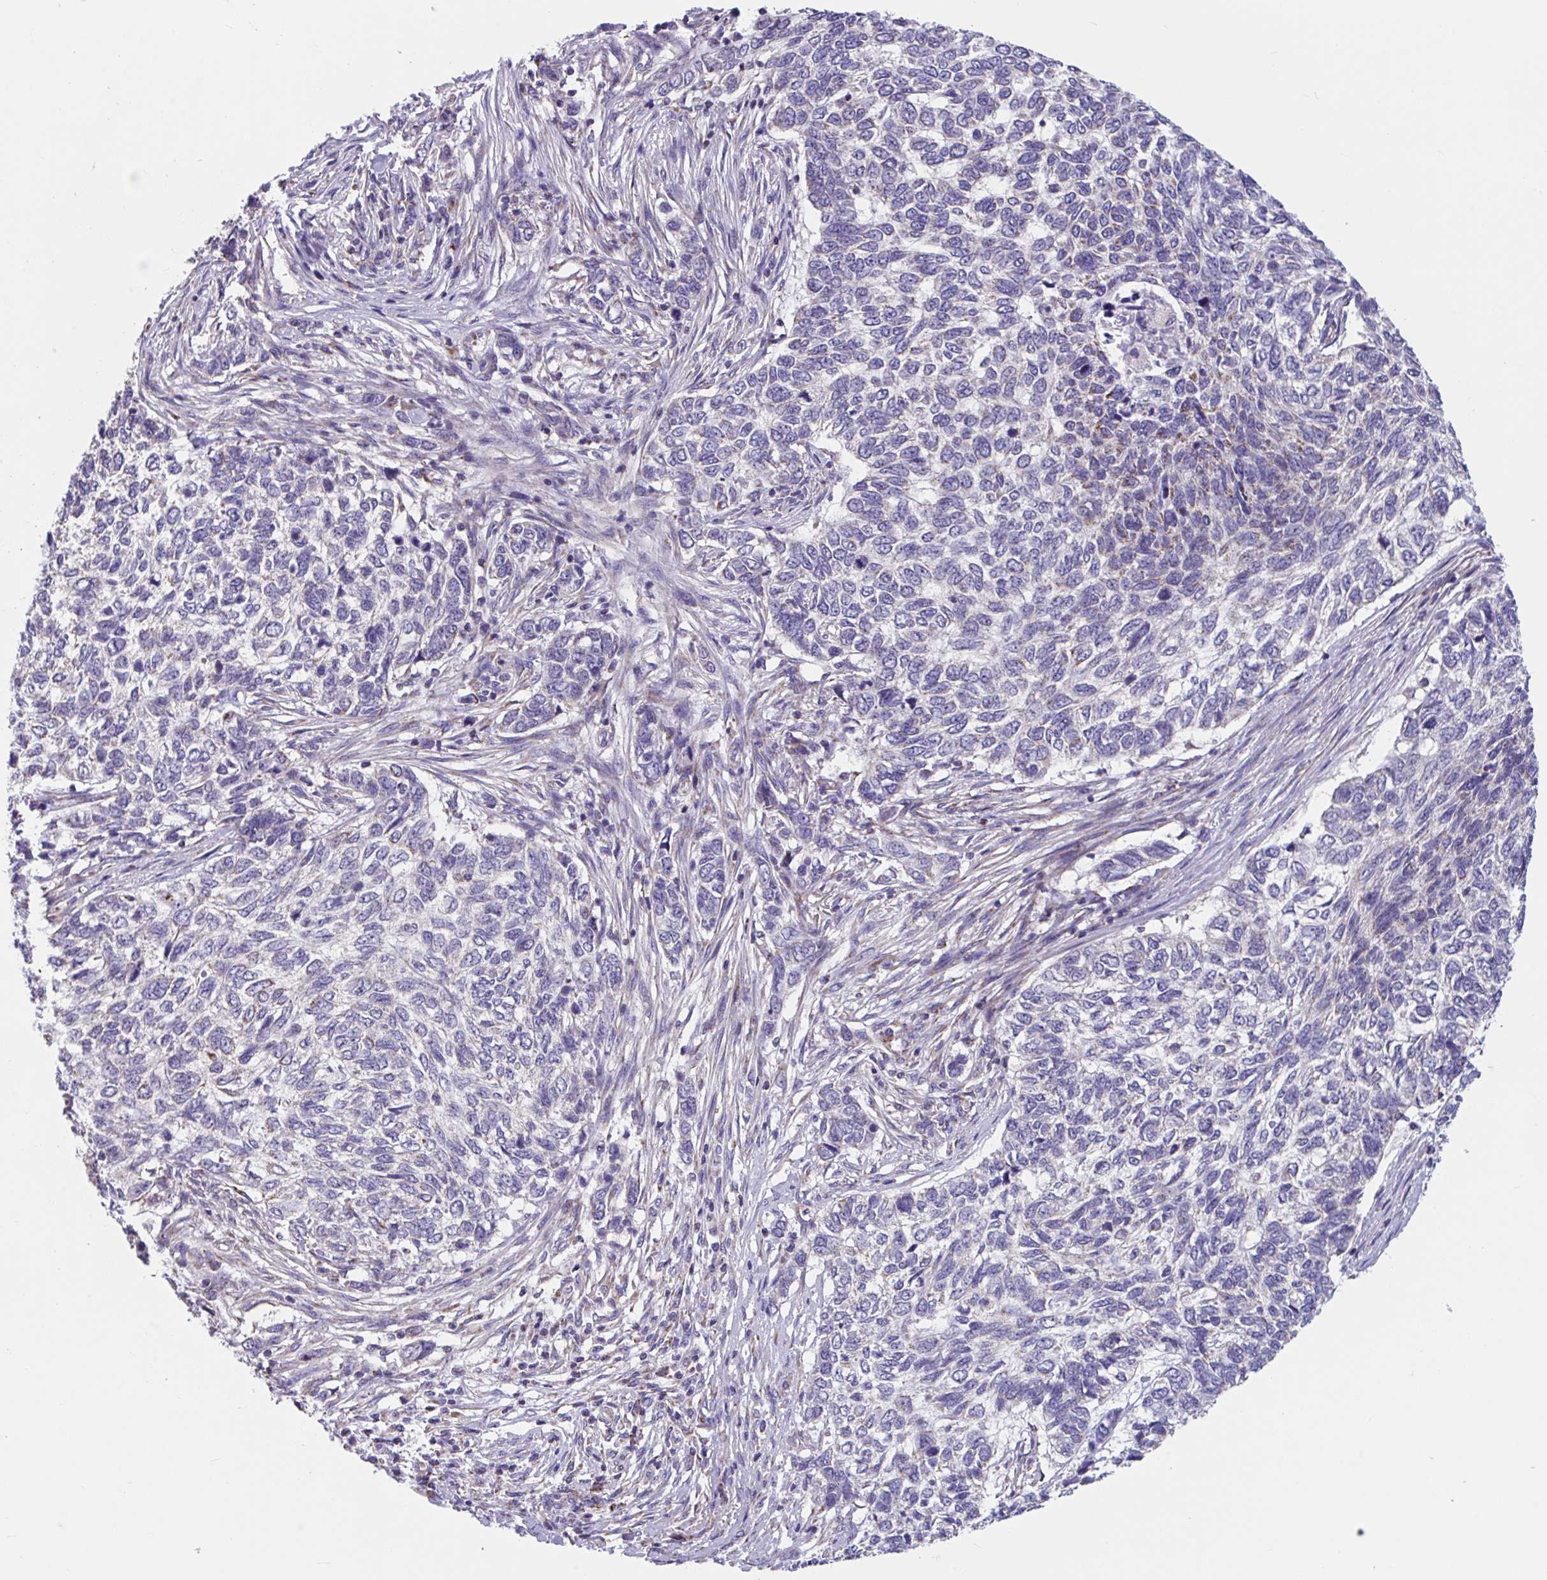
{"staining": {"intensity": "weak", "quantity": "<25%", "location": "cytoplasmic/membranous"}, "tissue": "skin cancer", "cell_type": "Tumor cells", "image_type": "cancer", "snomed": [{"axis": "morphology", "description": "Basal cell carcinoma"}, {"axis": "topography", "description": "Skin"}], "caption": "Human skin cancer stained for a protein using IHC displays no expression in tumor cells.", "gene": "OR13A1", "patient": {"sex": "female", "age": 65}}